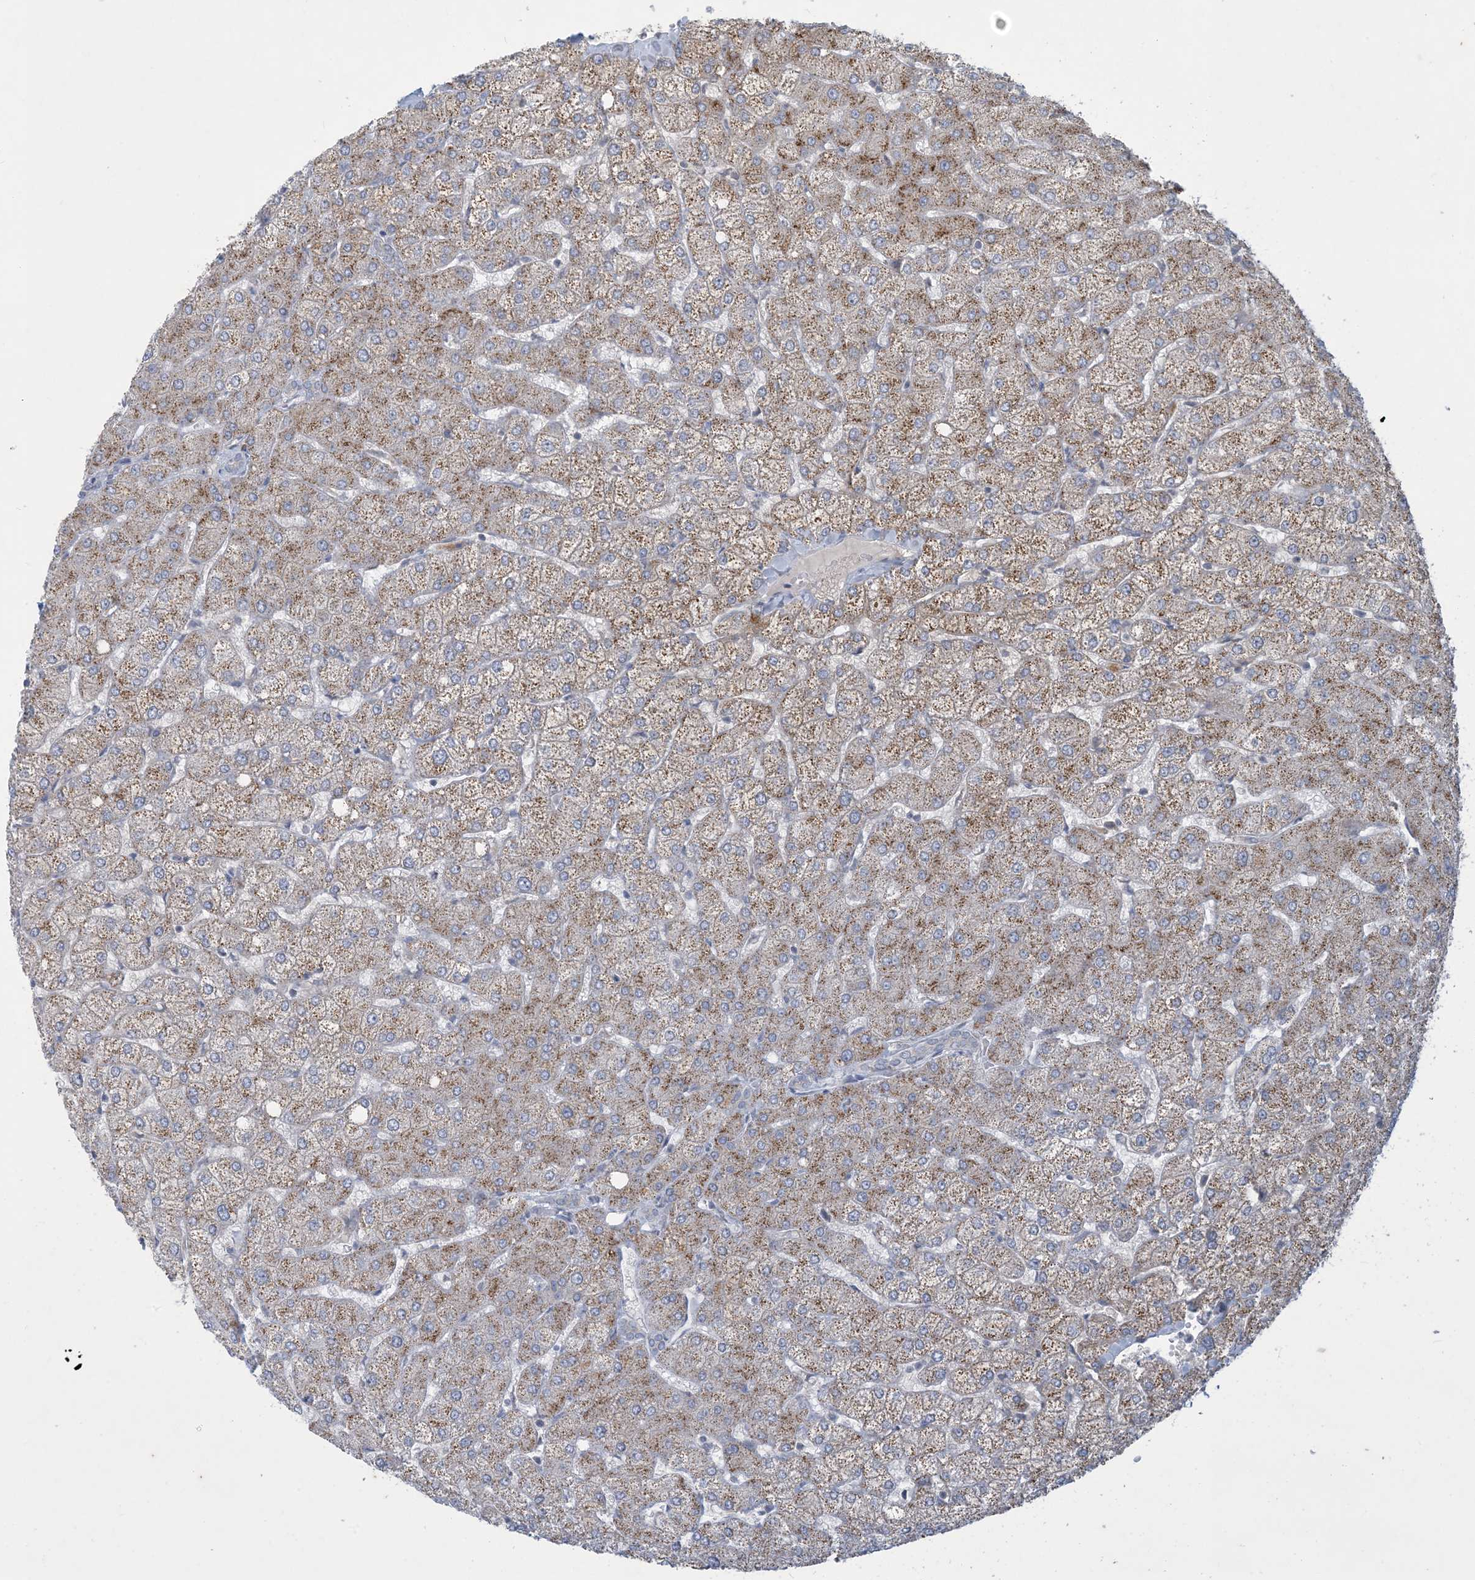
{"staining": {"intensity": "negative", "quantity": "none", "location": "none"}, "tissue": "liver", "cell_type": "Cholangiocytes", "image_type": "normal", "snomed": [{"axis": "morphology", "description": "Normal tissue, NOS"}, {"axis": "topography", "description": "Liver"}], "caption": "This is a photomicrograph of IHC staining of benign liver, which shows no positivity in cholangiocytes. The staining was performed using DAB (3,3'-diaminobenzidine) to visualize the protein expression in brown, while the nuclei were stained in blue with hematoxylin (Magnification: 20x).", "gene": "CCDC14", "patient": {"sex": "female", "age": 54}}